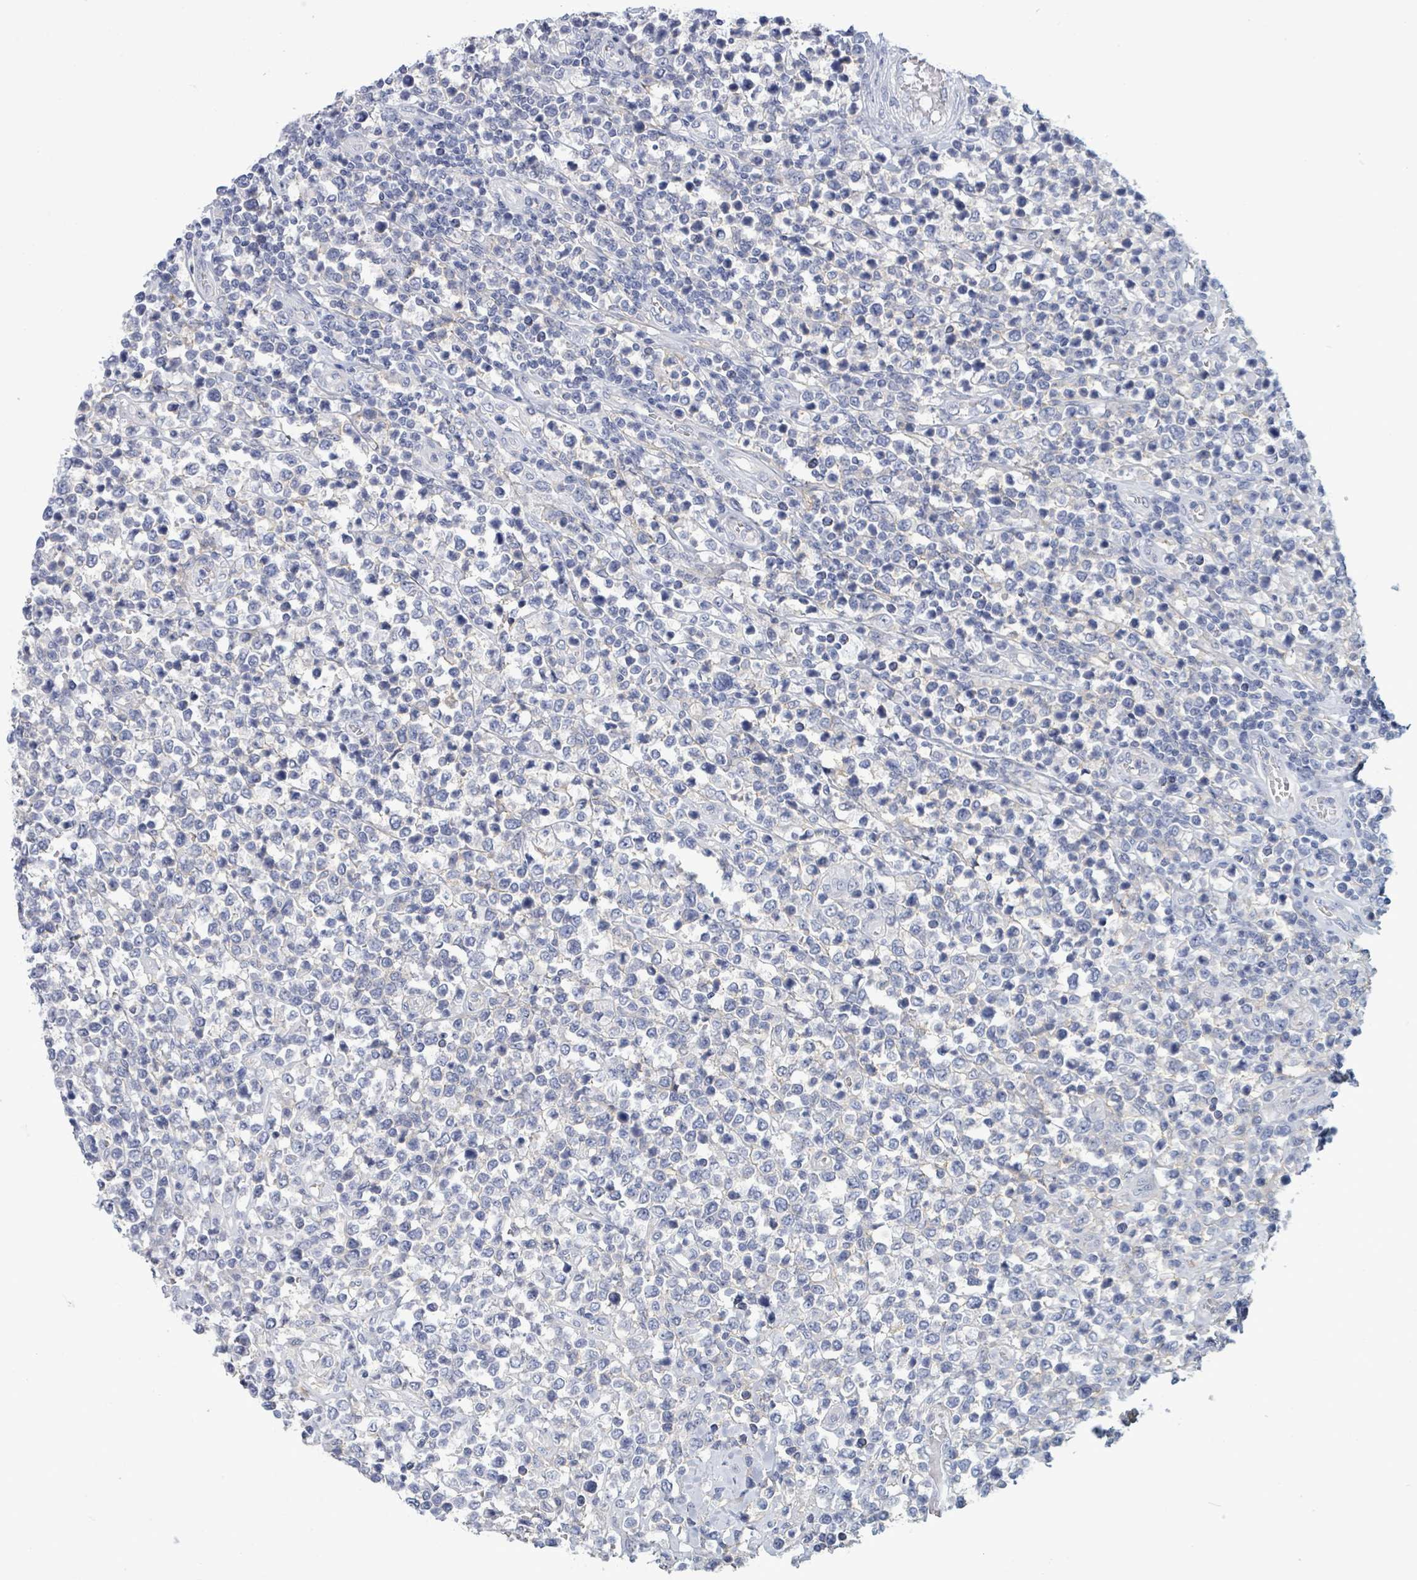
{"staining": {"intensity": "negative", "quantity": "none", "location": "none"}, "tissue": "lymphoma", "cell_type": "Tumor cells", "image_type": "cancer", "snomed": [{"axis": "morphology", "description": "Malignant lymphoma, non-Hodgkin's type, High grade"}, {"axis": "topography", "description": "Soft tissue"}], "caption": "This is a image of immunohistochemistry (IHC) staining of high-grade malignant lymphoma, non-Hodgkin's type, which shows no staining in tumor cells.", "gene": "BSG", "patient": {"sex": "female", "age": 56}}